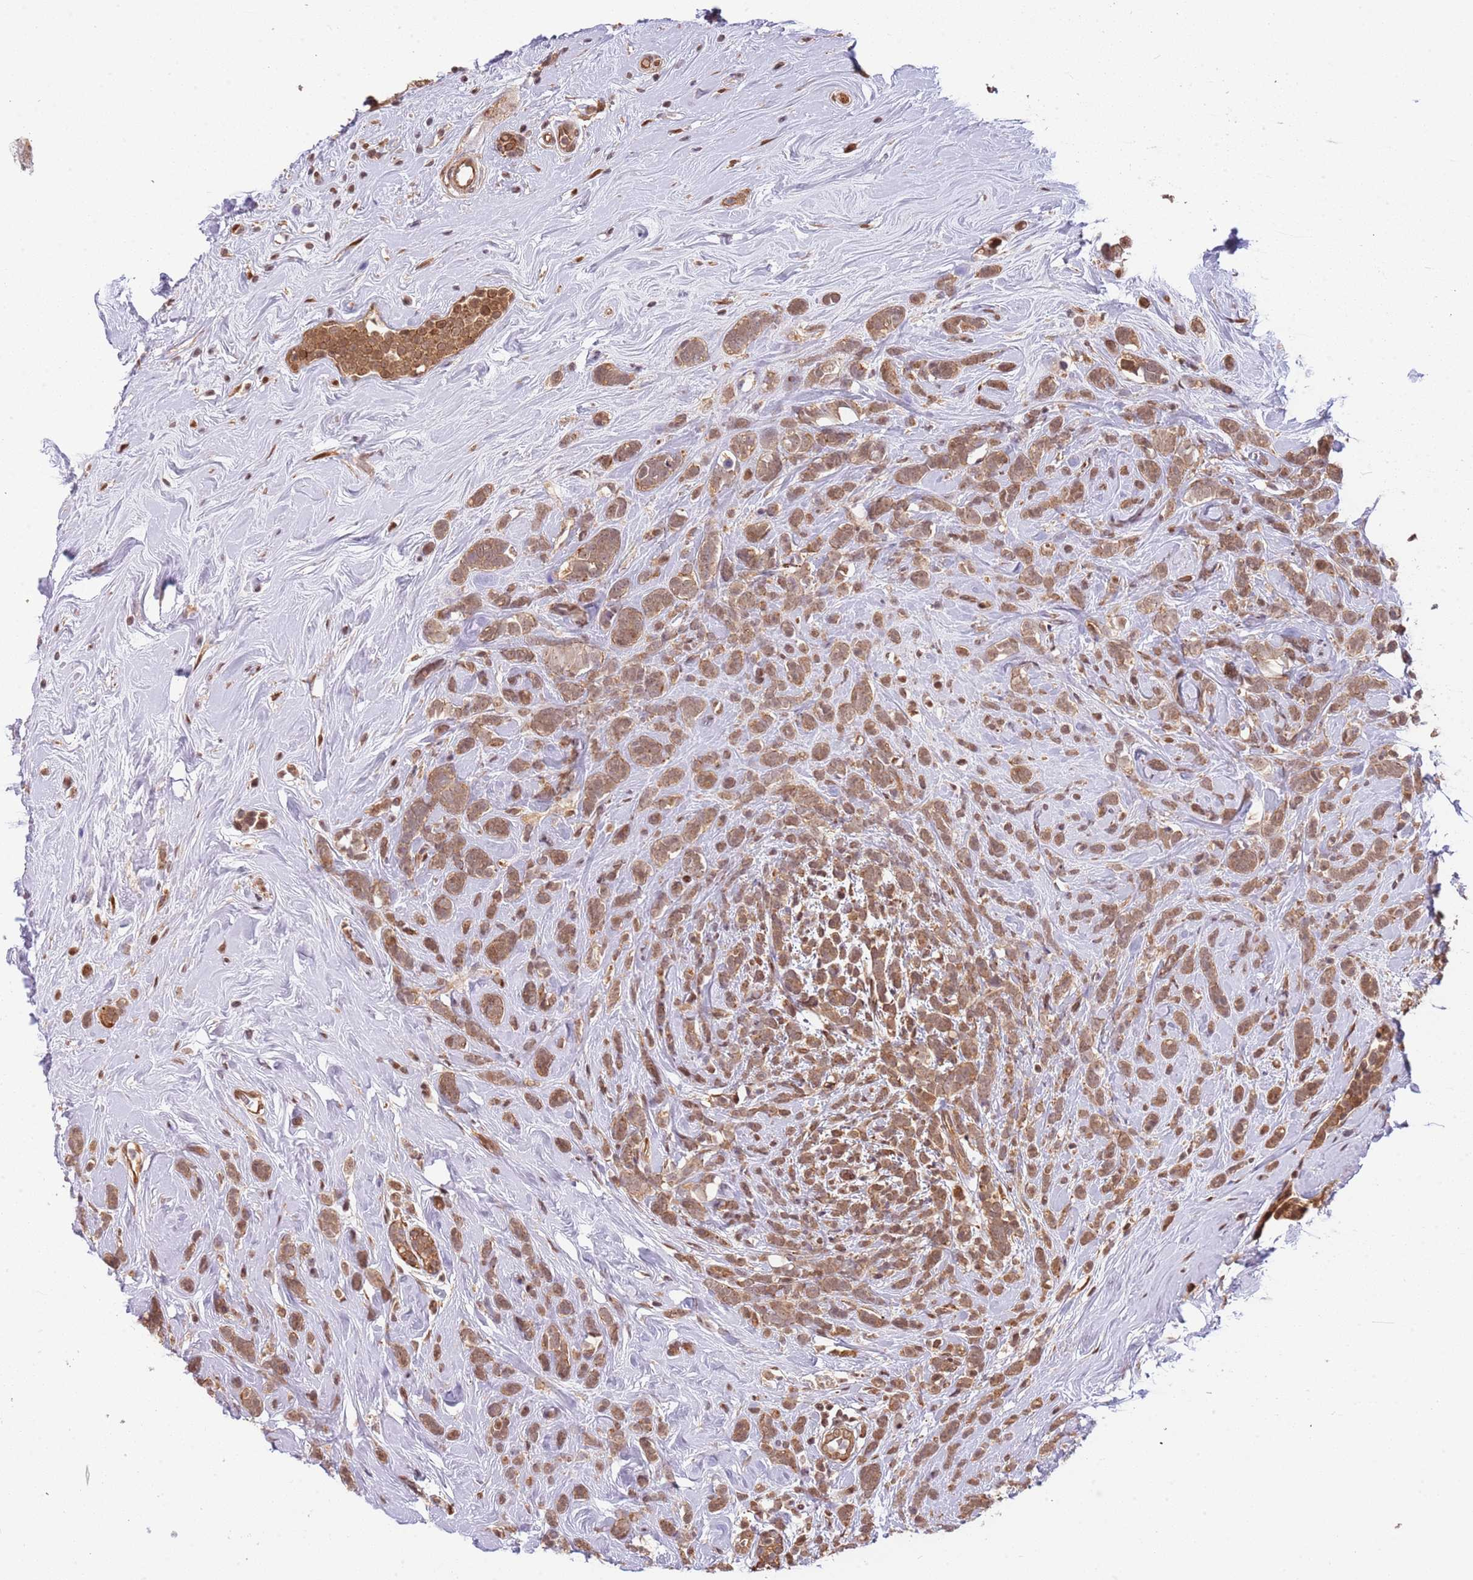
{"staining": {"intensity": "moderate", "quantity": ">75%", "location": "cytoplasmic/membranous,nuclear"}, "tissue": "breast cancer", "cell_type": "Tumor cells", "image_type": "cancer", "snomed": [{"axis": "morphology", "description": "Lobular carcinoma"}, {"axis": "topography", "description": "Breast"}], "caption": "Immunohistochemical staining of lobular carcinoma (breast) shows medium levels of moderate cytoplasmic/membranous and nuclear protein expression in approximately >75% of tumor cells.", "gene": "PLSCR5", "patient": {"sex": "female", "age": 58}}